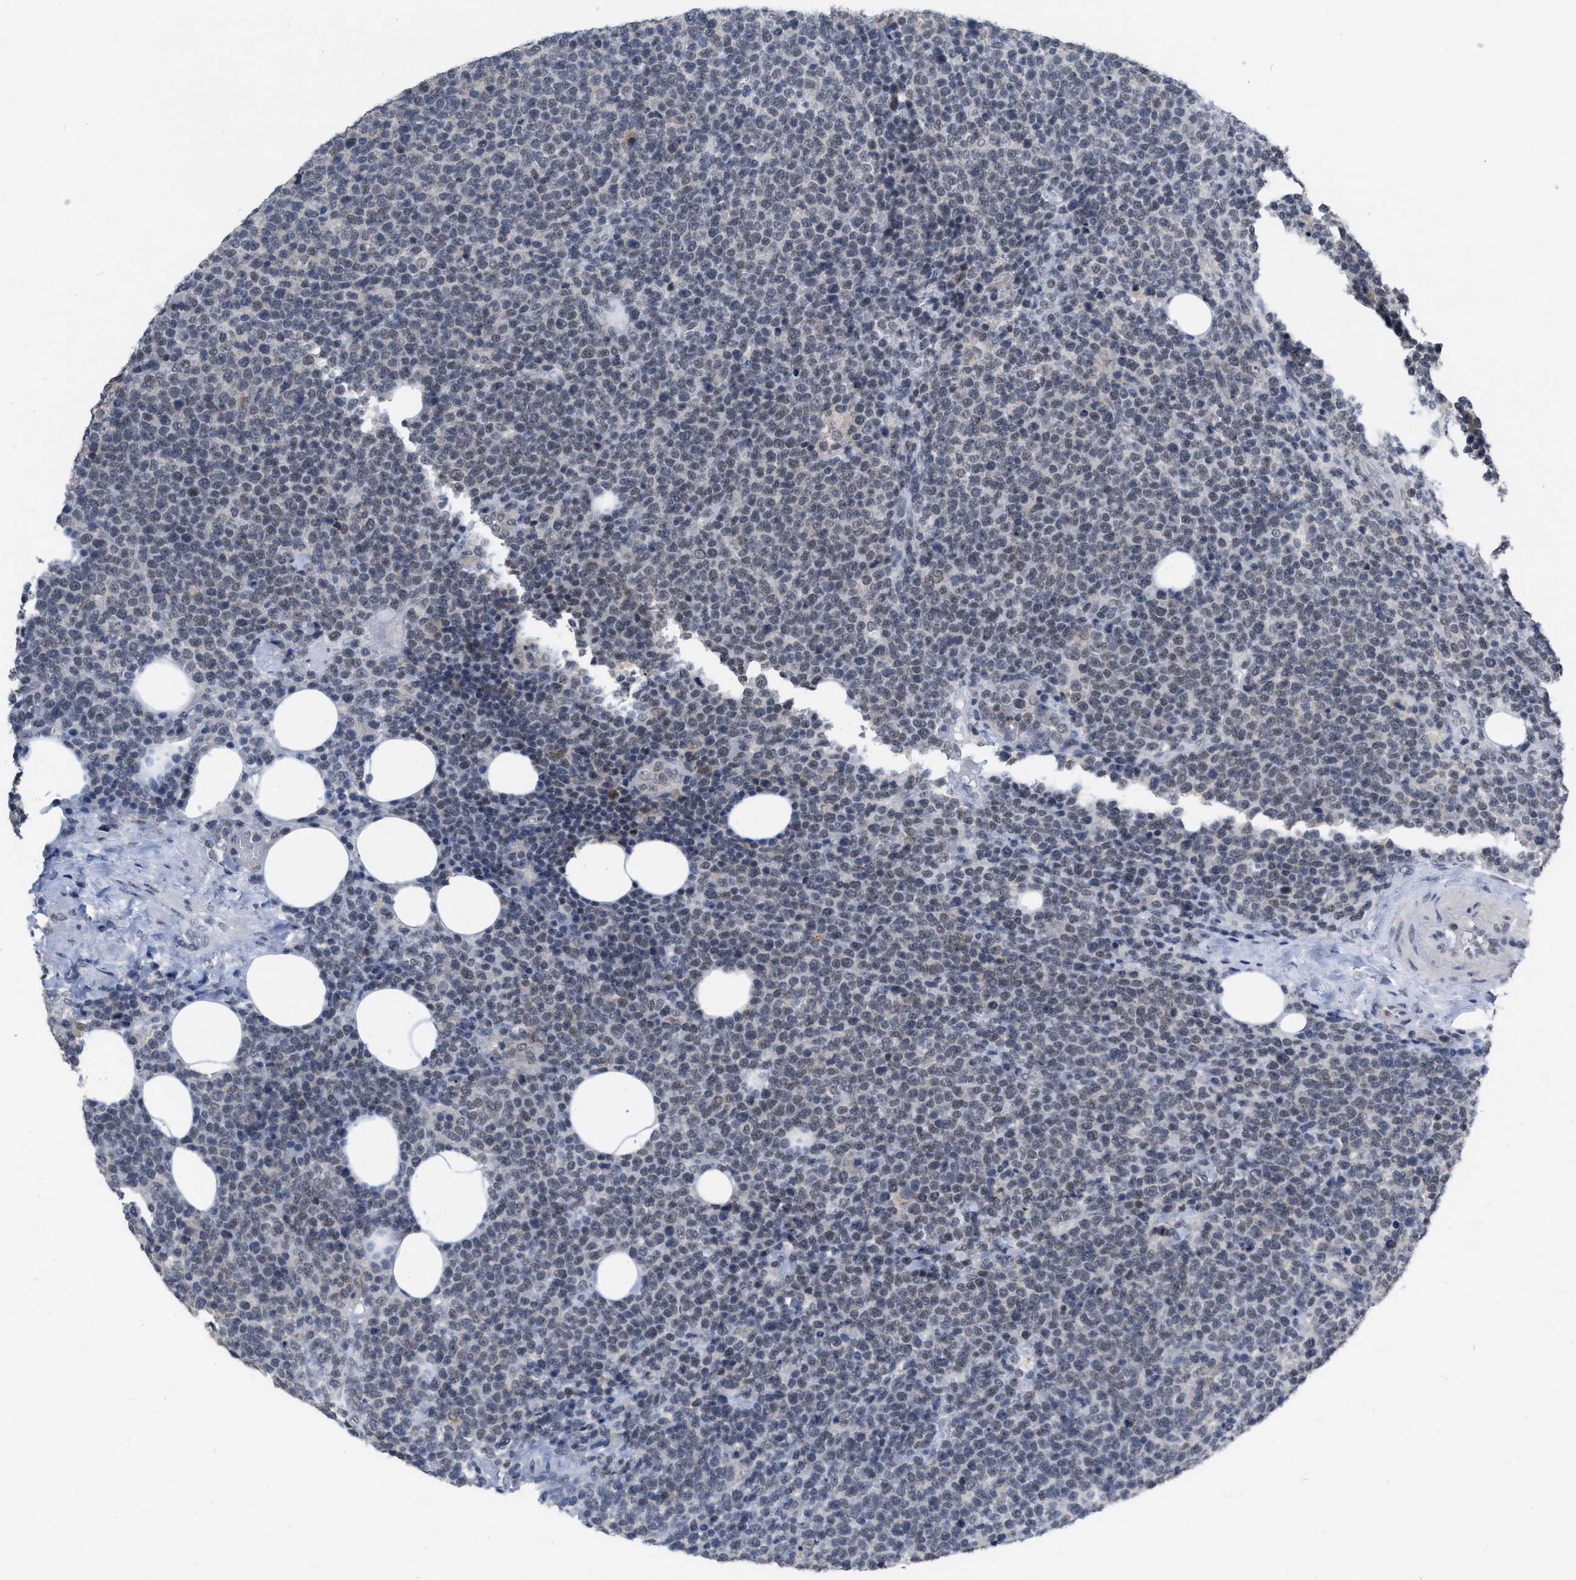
{"staining": {"intensity": "weak", "quantity": "25%-75%", "location": "nuclear"}, "tissue": "lymphoma", "cell_type": "Tumor cells", "image_type": "cancer", "snomed": [{"axis": "morphology", "description": "Malignant lymphoma, non-Hodgkin's type, High grade"}, {"axis": "topography", "description": "Lymph node"}], "caption": "Lymphoma stained for a protein displays weak nuclear positivity in tumor cells.", "gene": "BAIAP2L1", "patient": {"sex": "male", "age": 61}}